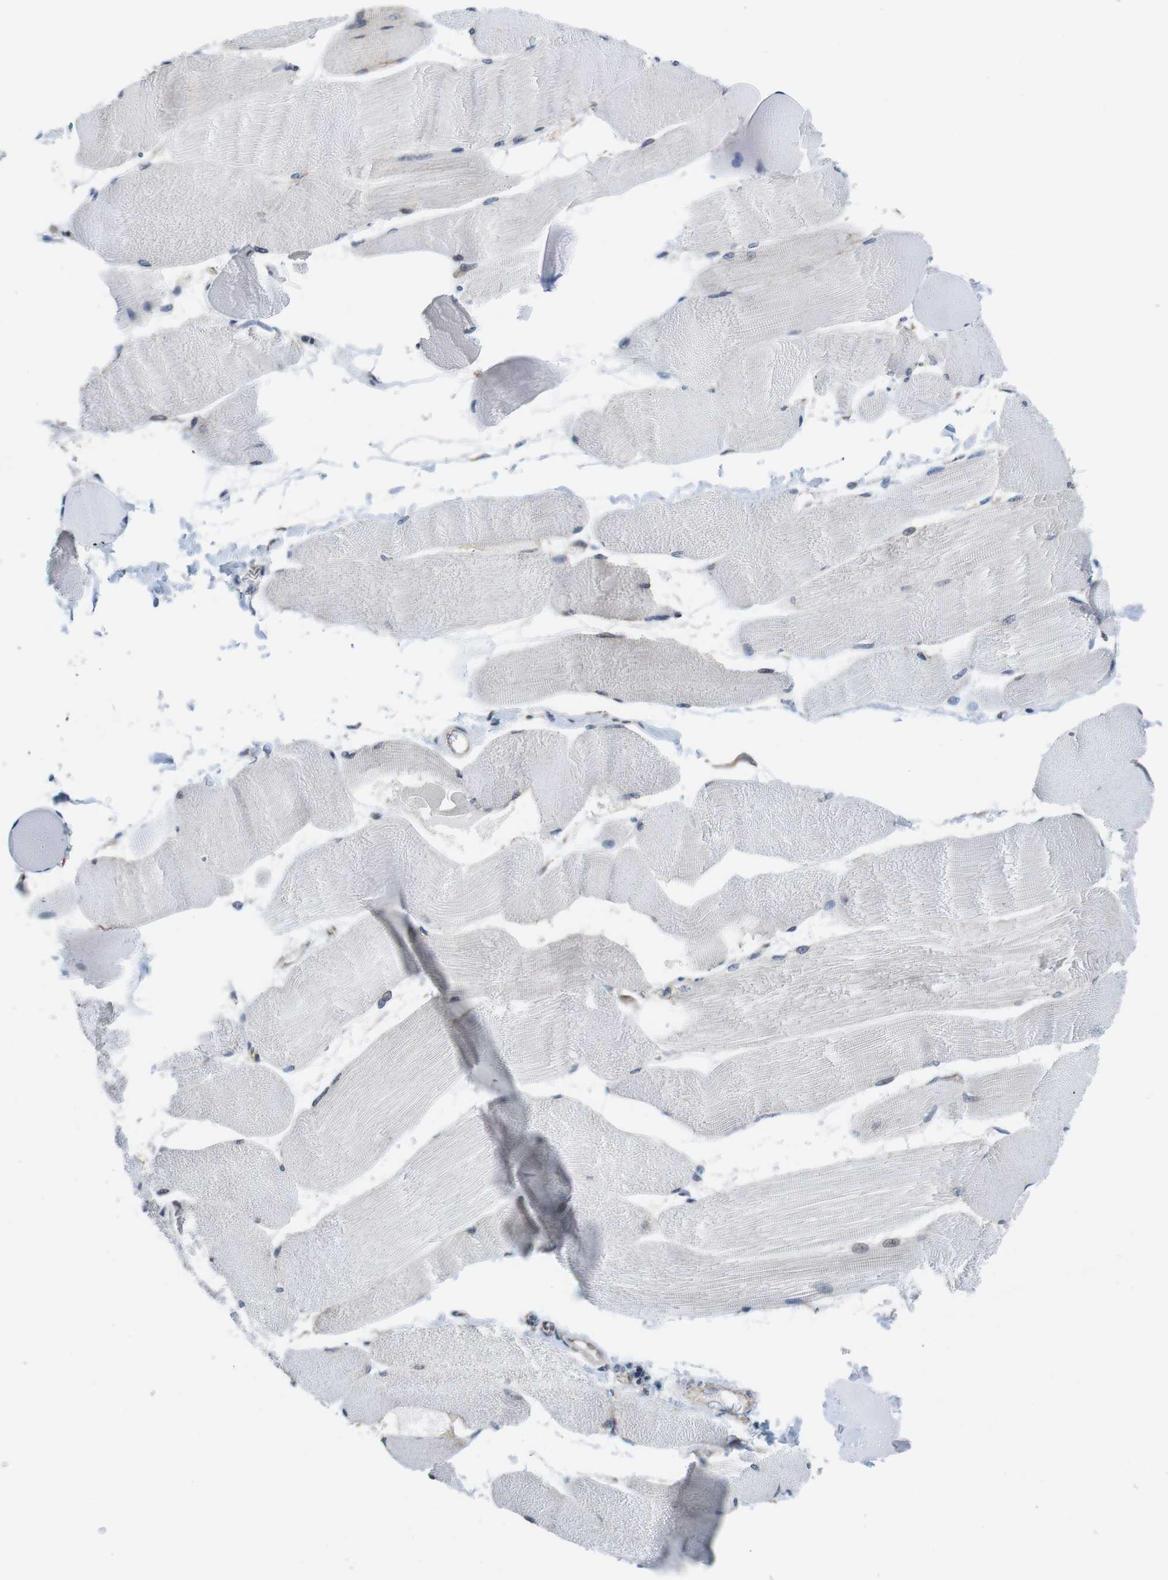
{"staining": {"intensity": "negative", "quantity": "none", "location": "none"}, "tissue": "skeletal muscle", "cell_type": "Myocytes", "image_type": "normal", "snomed": [{"axis": "morphology", "description": "Normal tissue, NOS"}, {"axis": "morphology", "description": "Squamous cell carcinoma, NOS"}, {"axis": "topography", "description": "Skeletal muscle"}], "caption": "This image is of normal skeletal muscle stained with IHC to label a protein in brown with the nuclei are counter-stained blue. There is no expression in myocytes. (DAB (3,3'-diaminobenzidine) immunohistochemistry with hematoxylin counter stain).", "gene": "MLH1", "patient": {"sex": "male", "age": 51}}